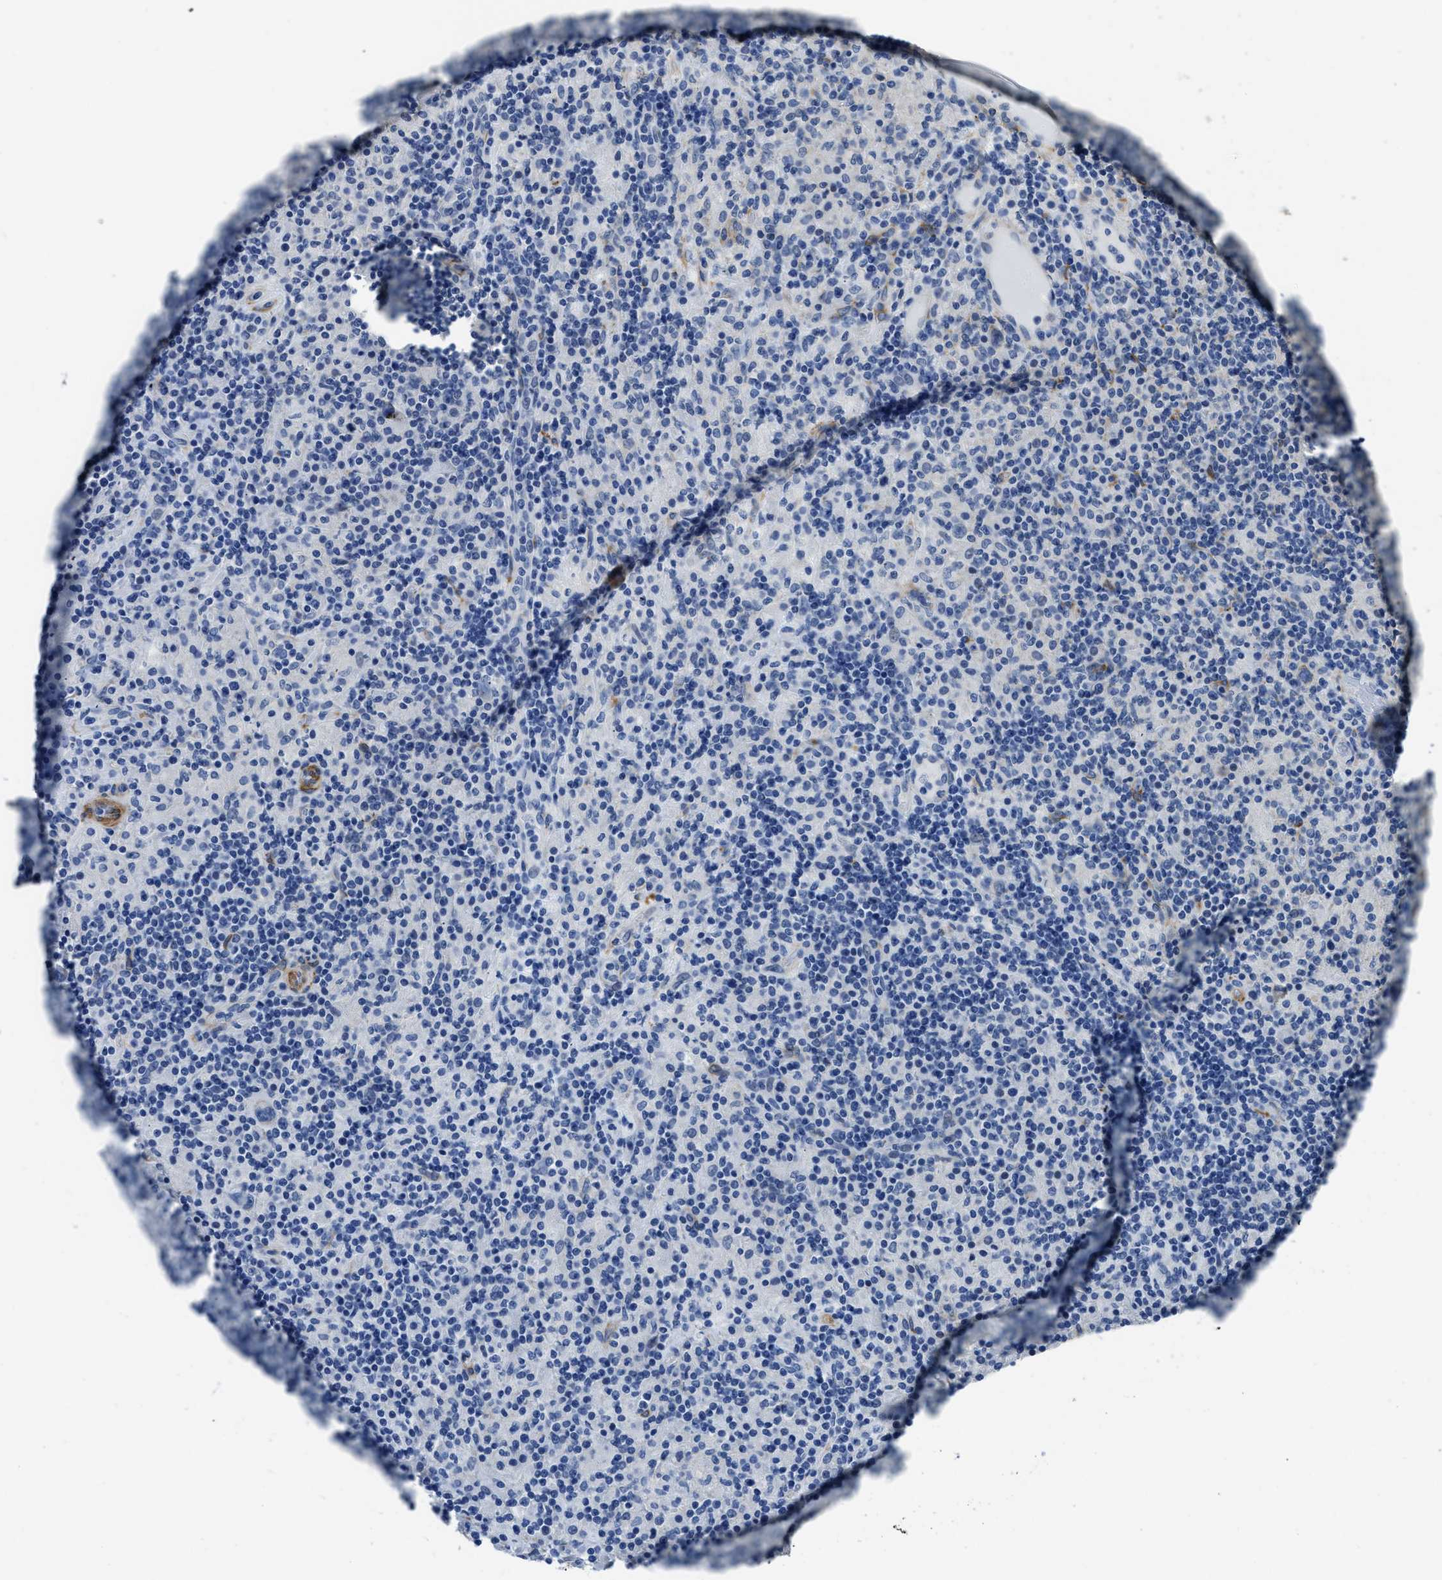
{"staining": {"intensity": "negative", "quantity": "none", "location": "none"}, "tissue": "lymphoma", "cell_type": "Tumor cells", "image_type": "cancer", "snomed": [{"axis": "morphology", "description": "Hodgkin's disease, NOS"}, {"axis": "topography", "description": "Lymph node"}], "caption": "Protein analysis of Hodgkin's disease reveals no significant staining in tumor cells.", "gene": "ZSWIM5", "patient": {"sex": "male", "age": 70}}